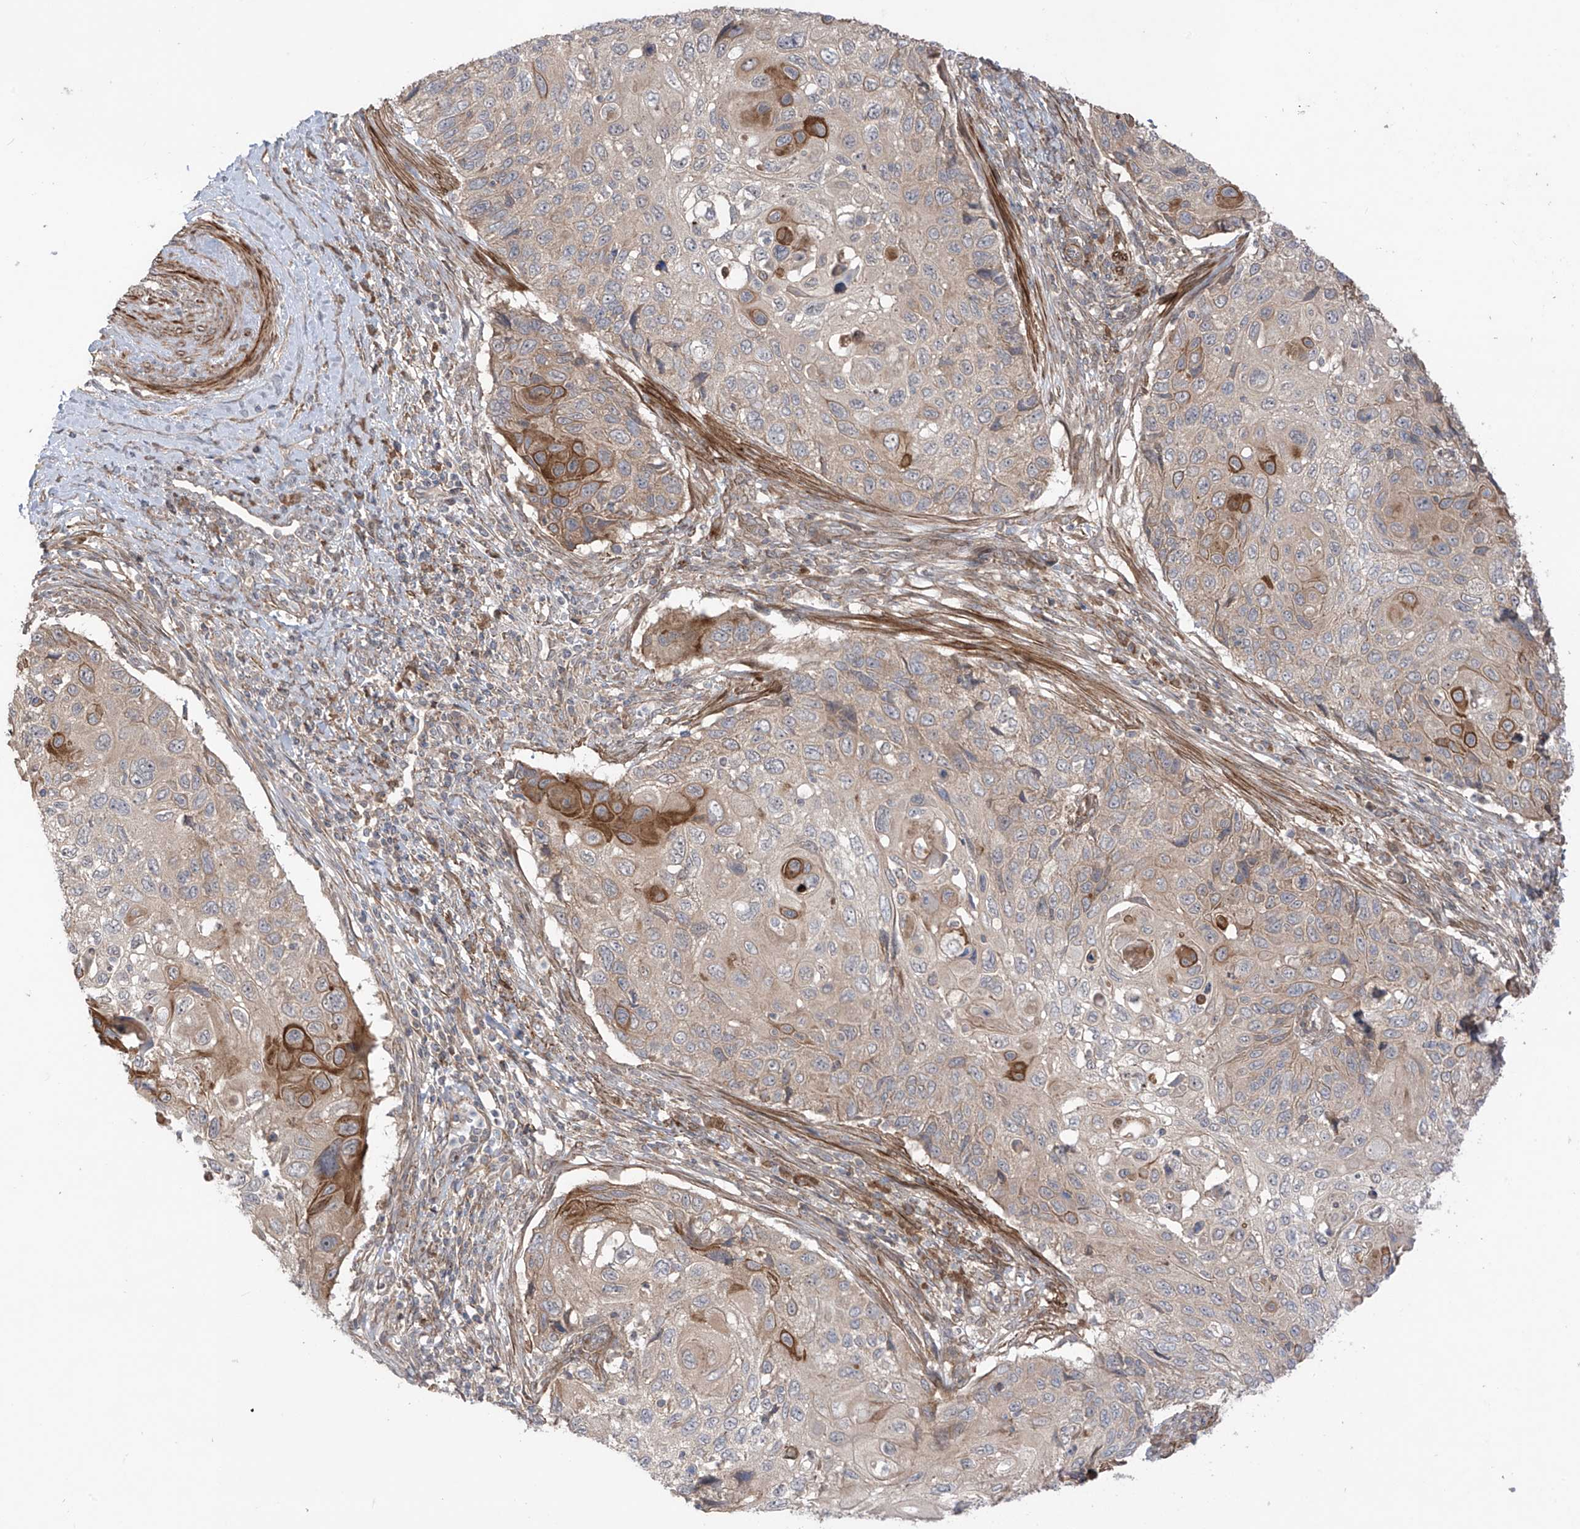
{"staining": {"intensity": "moderate", "quantity": "<25%", "location": "cytoplasmic/membranous"}, "tissue": "cervical cancer", "cell_type": "Tumor cells", "image_type": "cancer", "snomed": [{"axis": "morphology", "description": "Squamous cell carcinoma, NOS"}, {"axis": "topography", "description": "Cervix"}], "caption": "Protein analysis of squamous cell carcinoma (cervical) tissue exhibits moderate cytoplasmic/membranous expression in about <25% of tumor cells. Using DAB (3,3'-diaminobenzidine) (brown) and hematoxylin (blue) stains, captured at high magnification using brightfield microscopy.", "gene": "LRRC74A", "patient": {"sex": "female", "age": 70}}